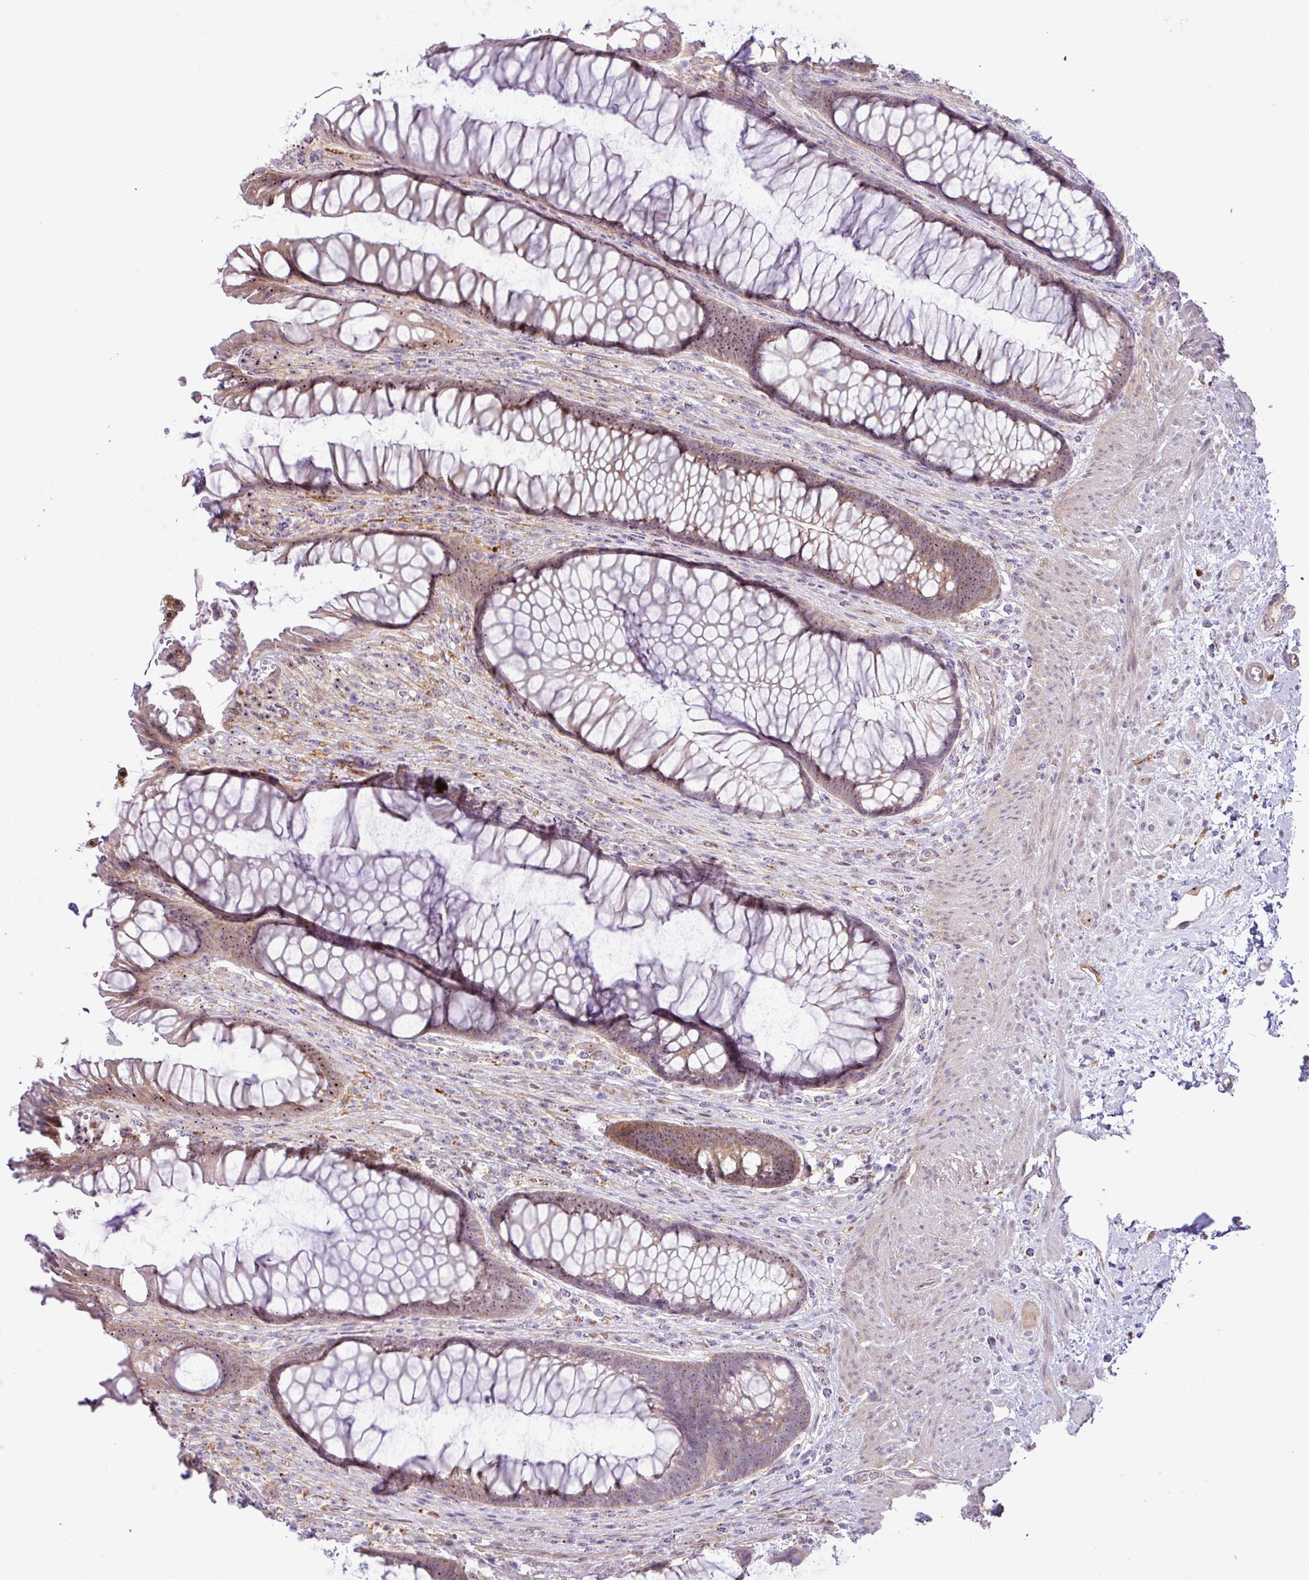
{"staining": {"intensity": "moderate", "quantity": ">75%", "location": "cytoplasmic/membranous,nuclear"}, "tissue": "rectum", "cell_type": "Glandular cells", "image_type": "normal", "snomed": [{"axis": "morphology", "description": "Normal tissue, NOS"}, {"axis": "topography", "description": "Smooth muscle"}, {"axis": "topography", "description": "Rectum"}], "caption": "This histopathology image shows unremarkable rectum stained with IHC to label a protein in brown. The cytoplasmic/membranous,nuclear of glandular cells show moderate positivity for the protein. Nuclei are counter-stained blue.", "gene": "MAK16", "patient": {"sex": "male", "age": 53}}